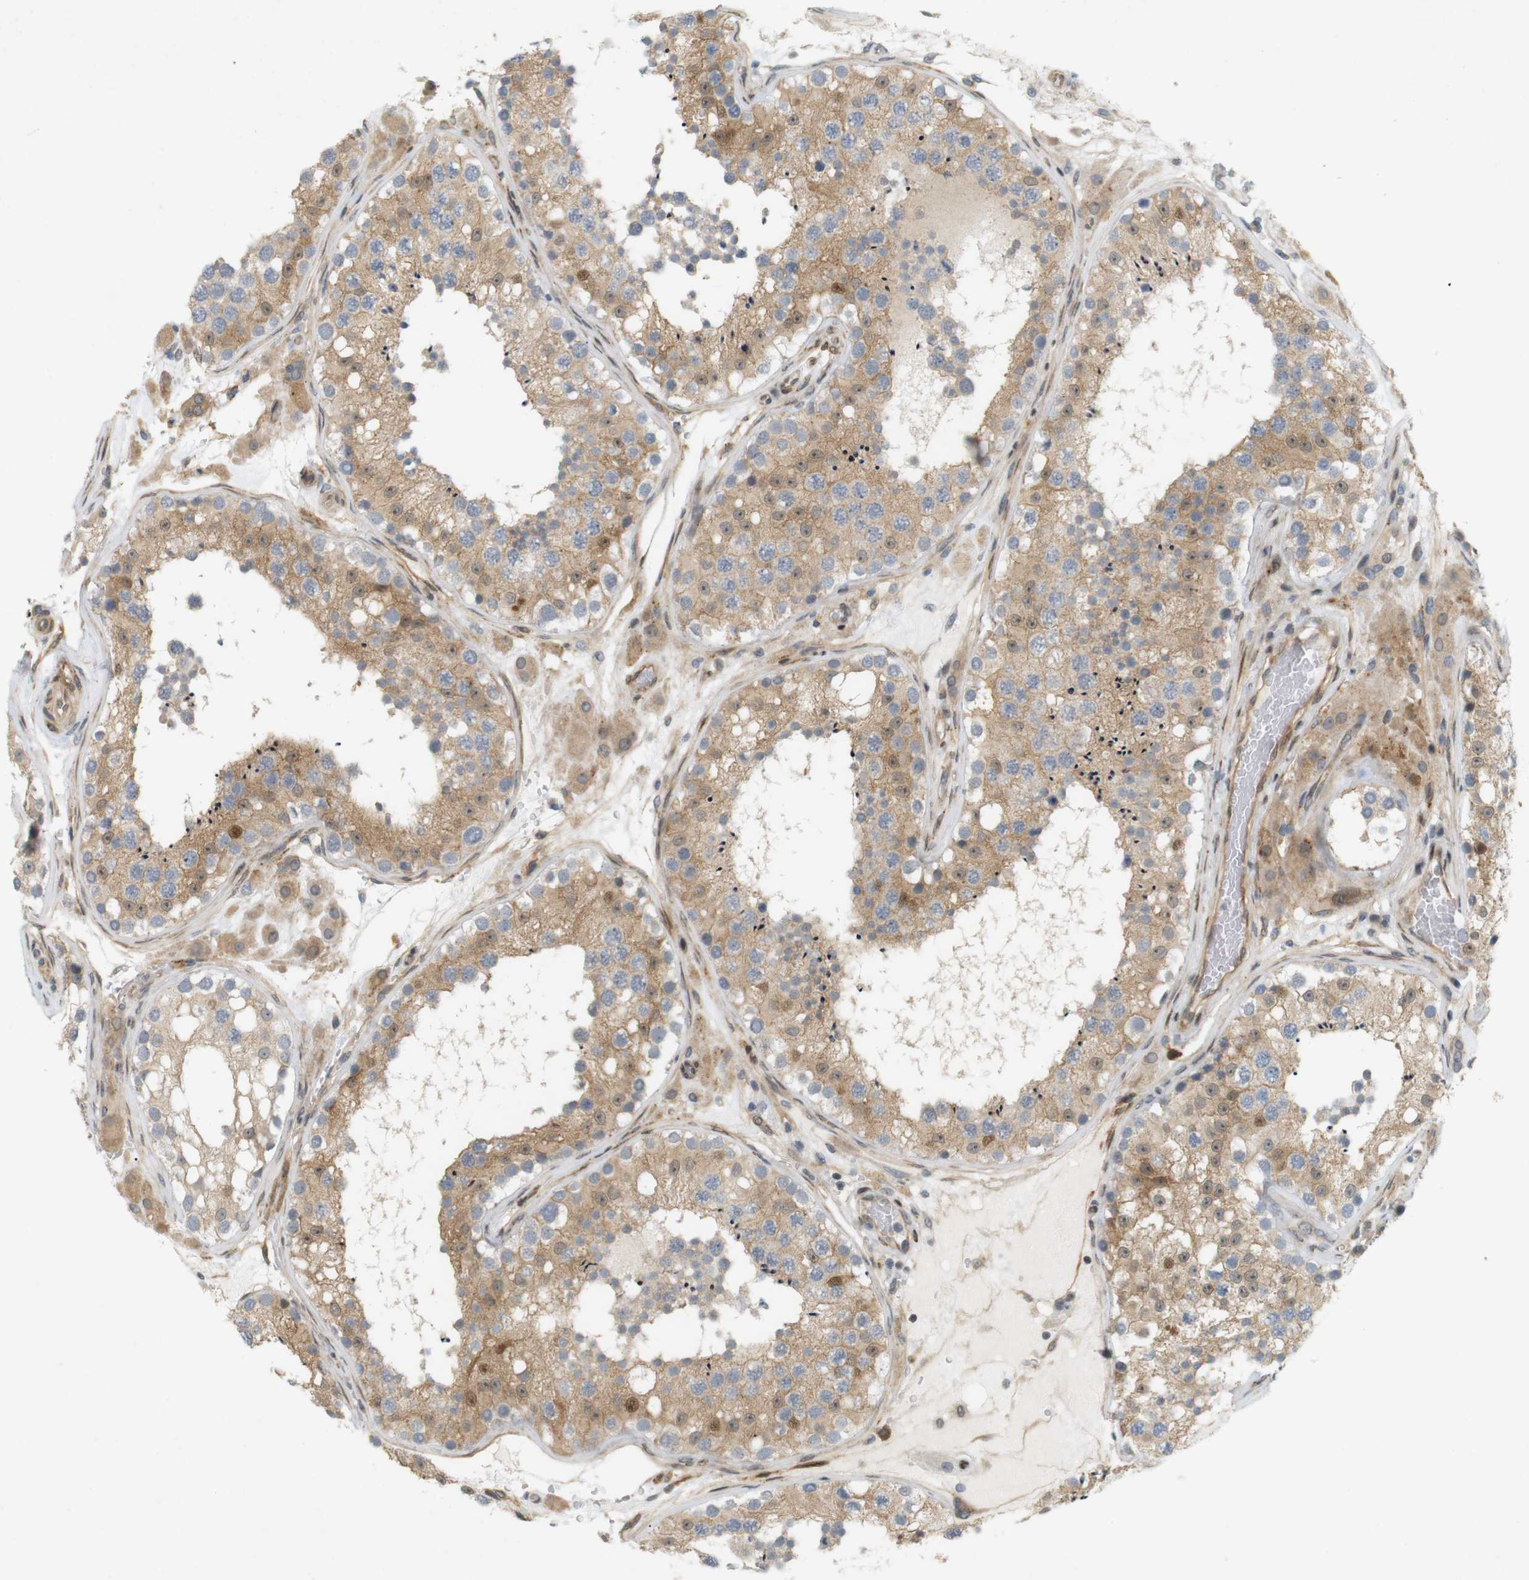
{"staining": {"intensity": "moderate", "quantity": ">75%", "location": "cytoplasmic/membranous,nuclear"}, "tissue": "testis", "cell_type": "Cells in seminiferous ducts", "image_type": "normal", "snomed": [{"axis": "morphology", "description": "Normal tissue, NOS"}, {"axis": "topography", "description": "Testis"}], "caption": "Immunohistochemistry (IHC) micrograph of normal testis: human testis stained using IHC exhibits medium levels of moderate protein expression localized specifically in the cytoplasmic/membranous,nuclear of cells in seminiferous ducts, appearing as a cytoplasmic/membranous,nuclear brown color.", "gene": "PPP1R14A", "patient": {"sex": "male", "age": 26}}